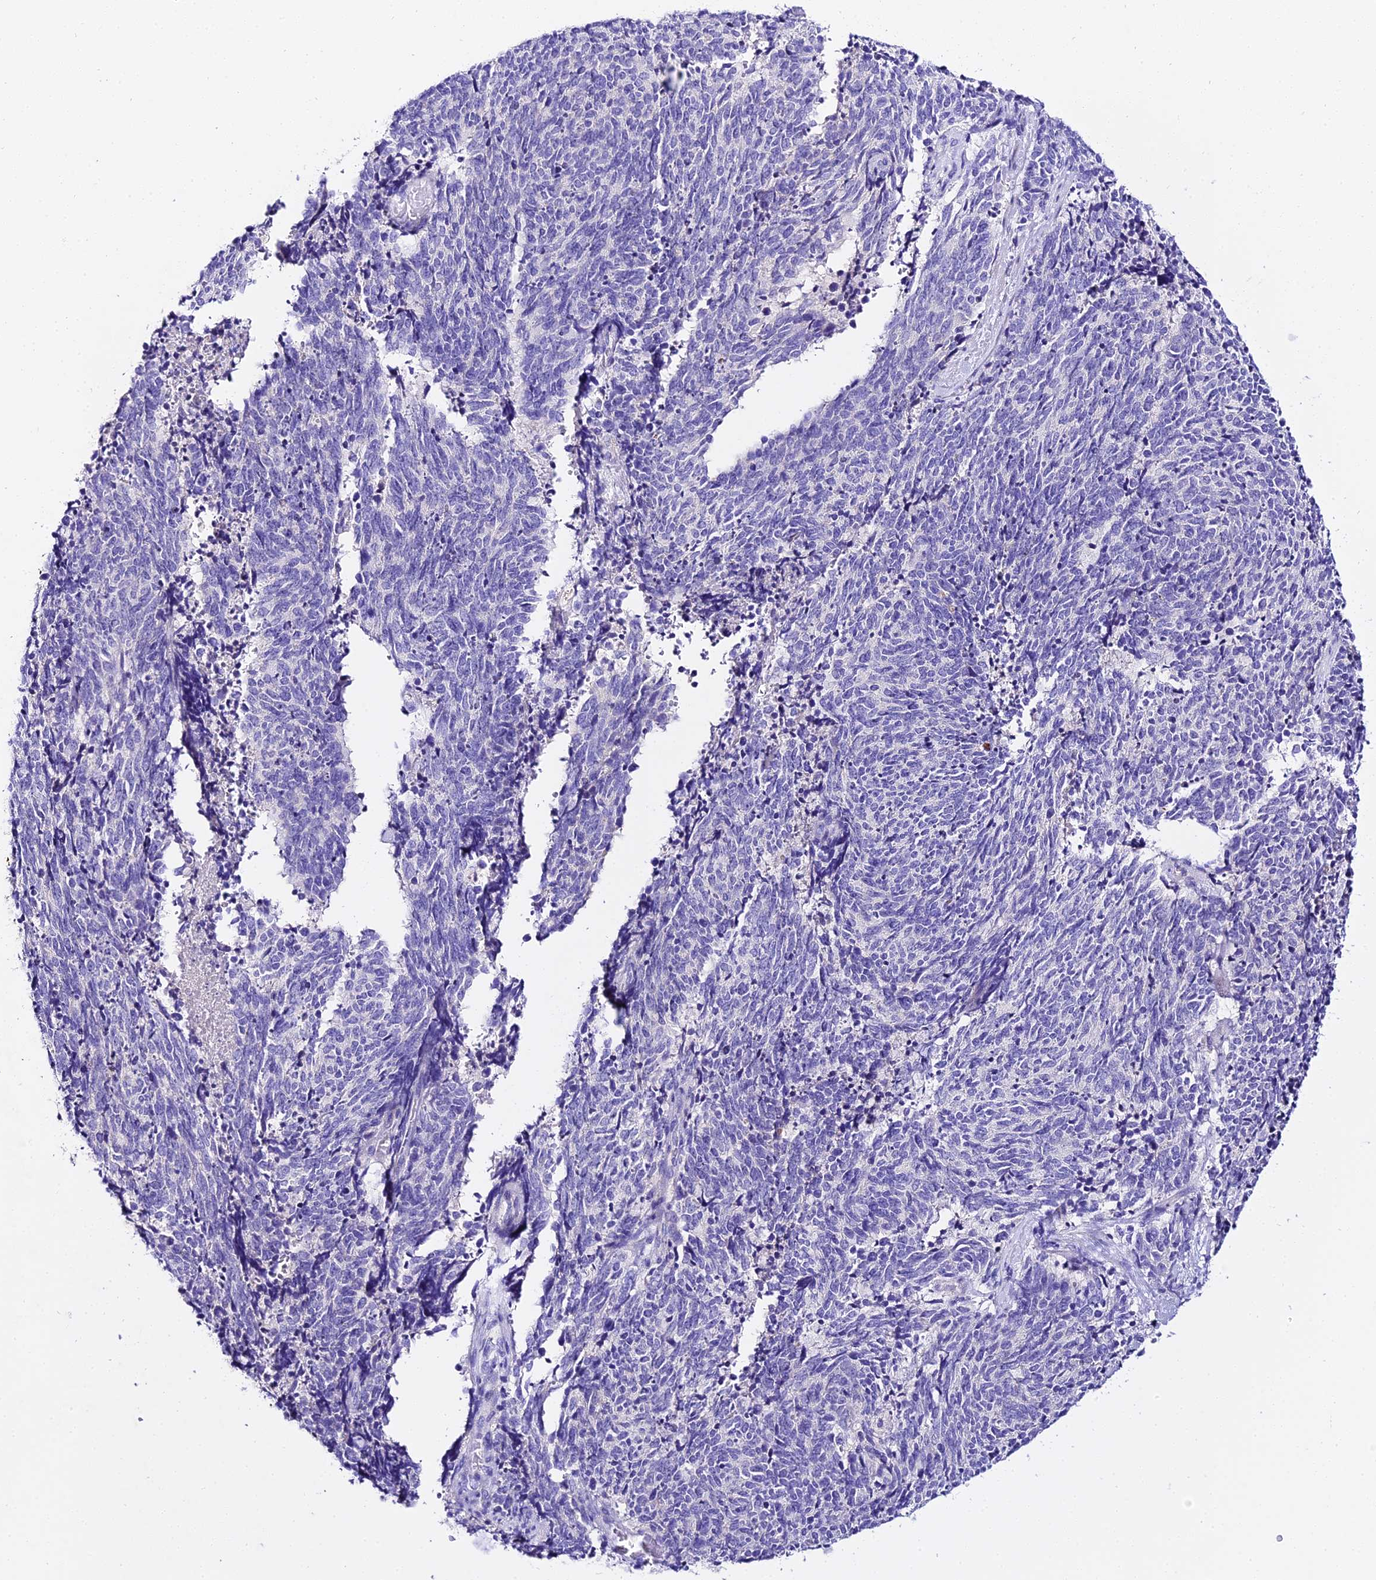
{"staining": {"intensity": "negative", "quantity": "none", "location": "none"}, "tissue": "cervical cancer", "cell_type": "Tumor cells", "image_type": "cancer", "snomed": [{"axis": "morphology", "description": "Squamous cell carcinoma, NOS"}, {"axis": "topography", "description": "Cervix"}], "caption": "Immunohistochemistry of cervical cancer (squamous cell carcinoma) demonstrates no staining in tumor cells.", "gene": "TMEM117", "patient": {"sex": "female", "age": 29}}